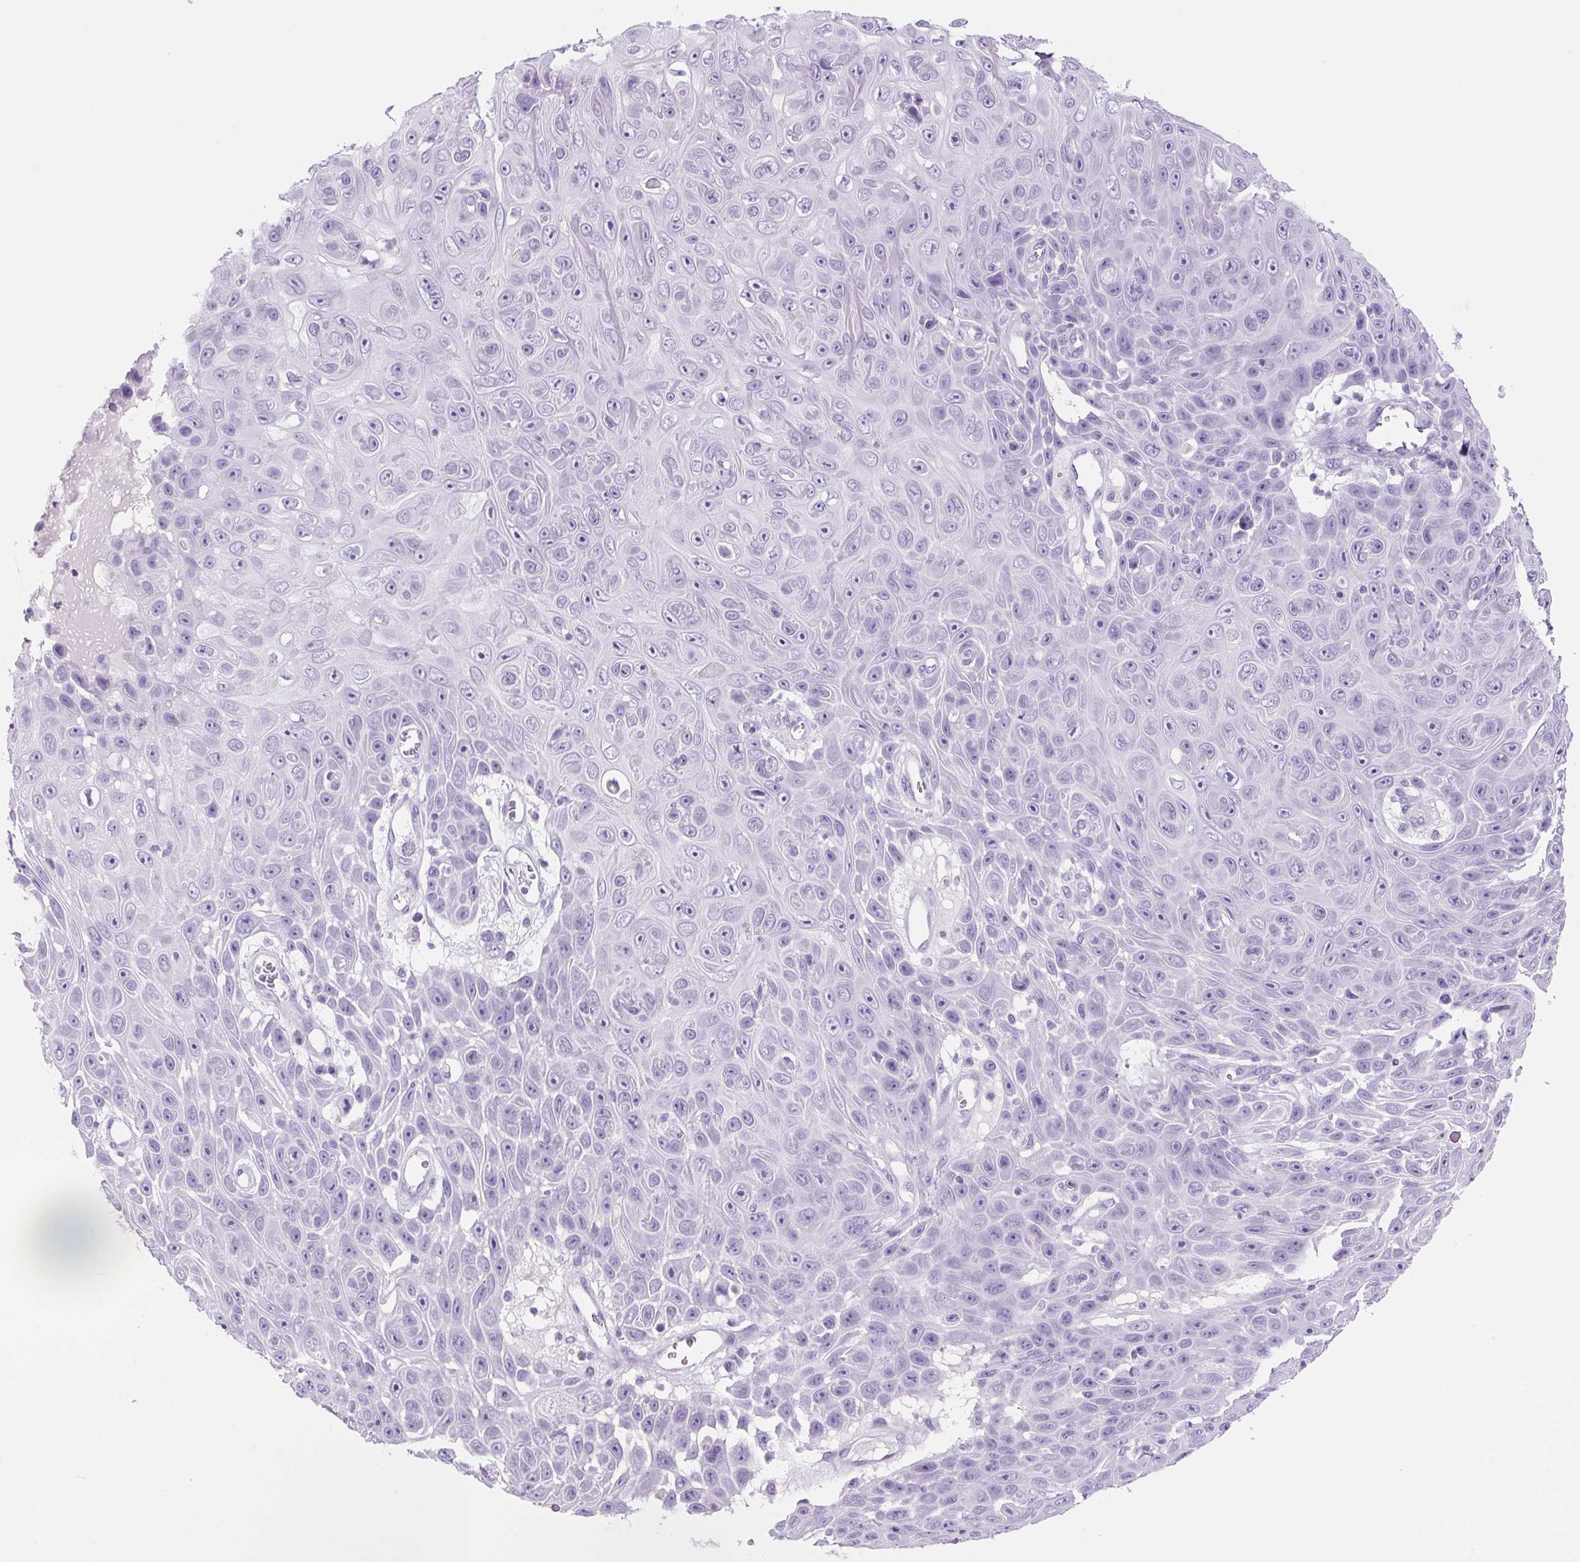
{"staining": {"intensity": "negative", "quantity": "none", "location": "none"}, "tissue": "skin cancer", "cell_type": "Tumor cells", "image_type": "cancer", "snomed": [{"axis": "morphology", "description": "Squamous cell carcinoma, NOS"}, {"axis": "topography", "description": "Skin"}], "caption": "Protein analysis of skin cancer shows no significant positivity in tumor cells.", "gene": "PRRT1", "patient": {"sex": "male", "age": 82}}